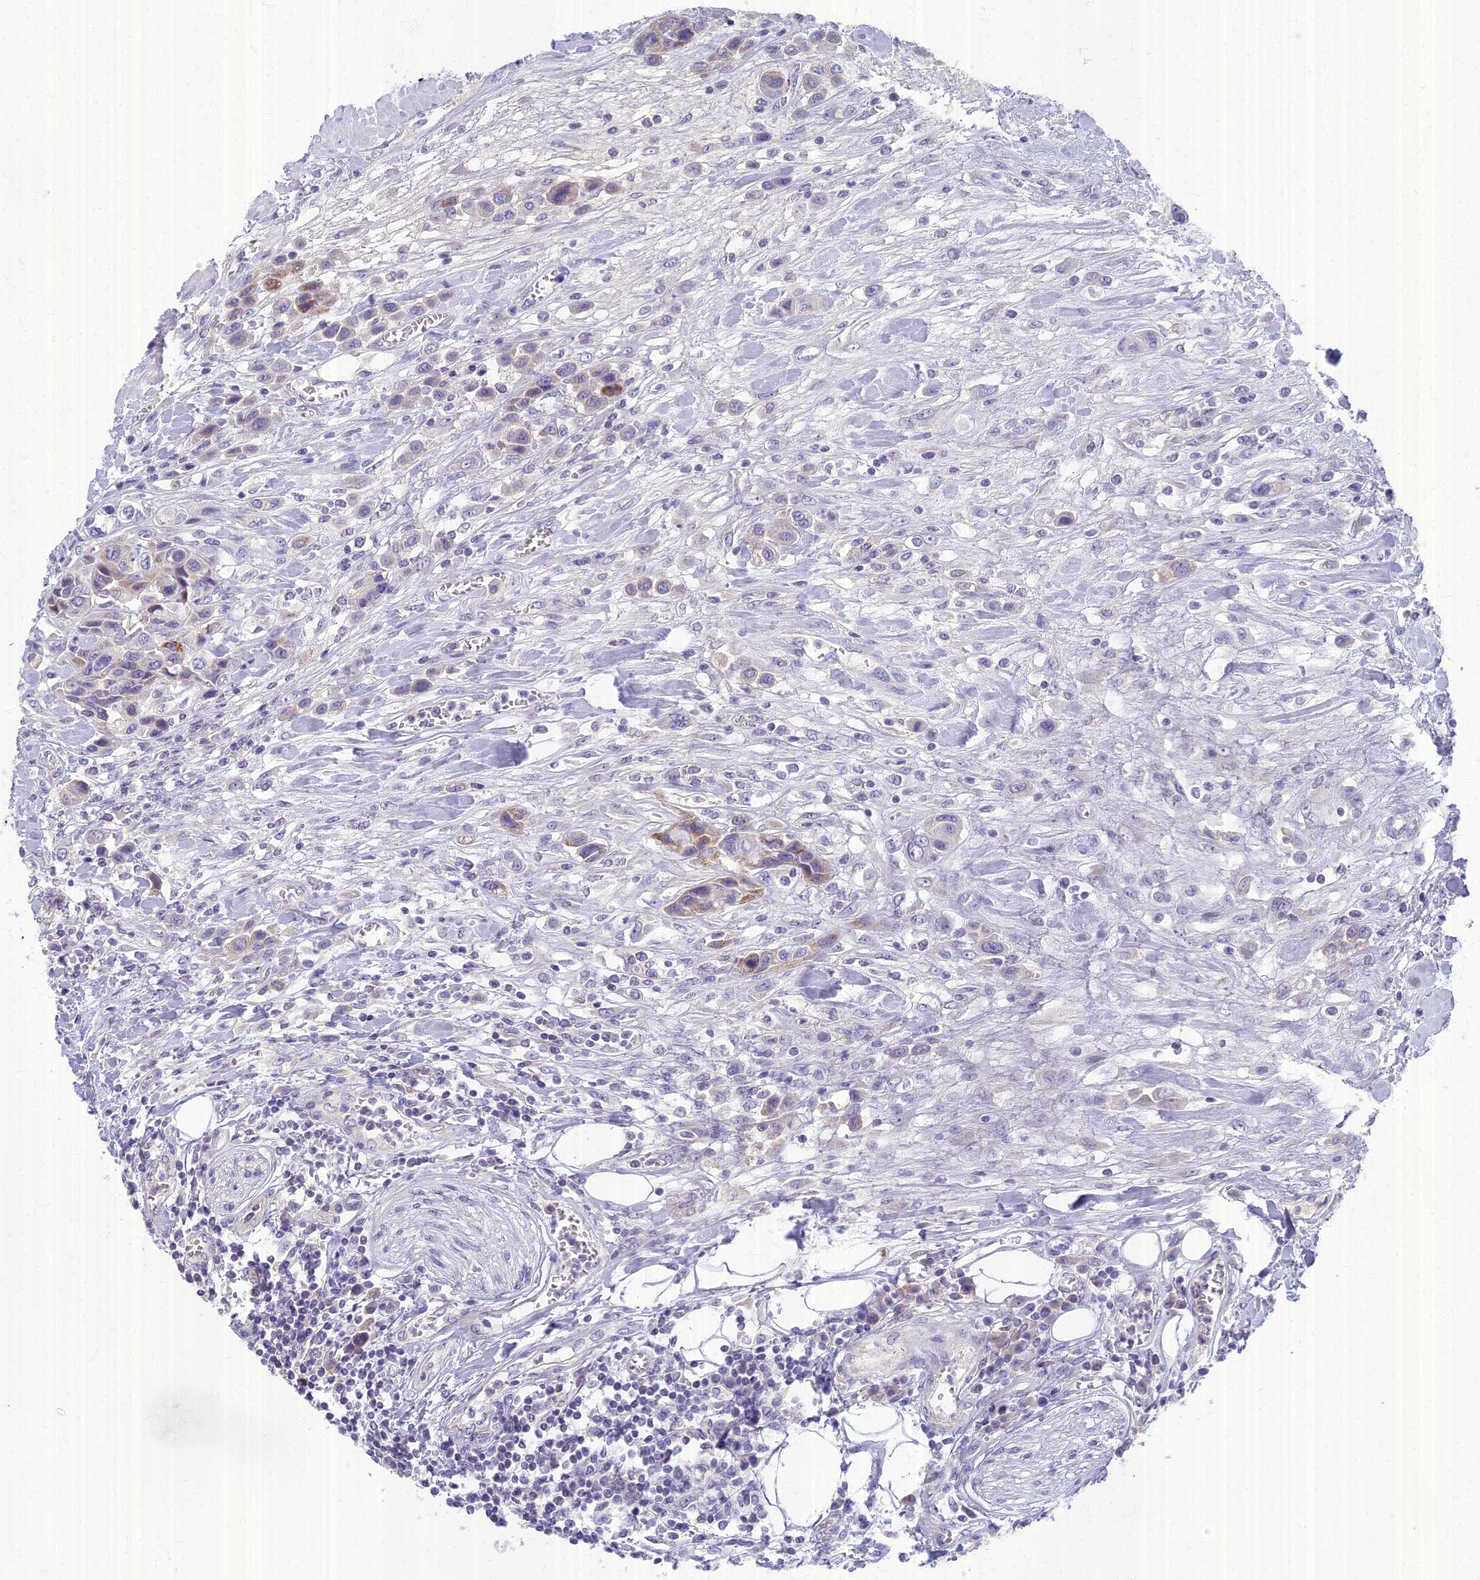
{"staining": {"intensity": "weak", "quantity": "<25%", "location": "cytoplasmic/membranous"}, "tissue": "urothelial cancer", "cell_type": "Tumor cells", "image_type": "cancer", "snomed": [{"axis": "morphology", "description": "Urothelial carcinoma, High grade"}, {"axis": "topography", "description": "Urinary bladder"}], "caption": "Tumor cells are negative for protein expression in human high-grade urothelial carcinoma.", "gene": "AP4E1", "patient": {"sex": "male", "age": 50}}